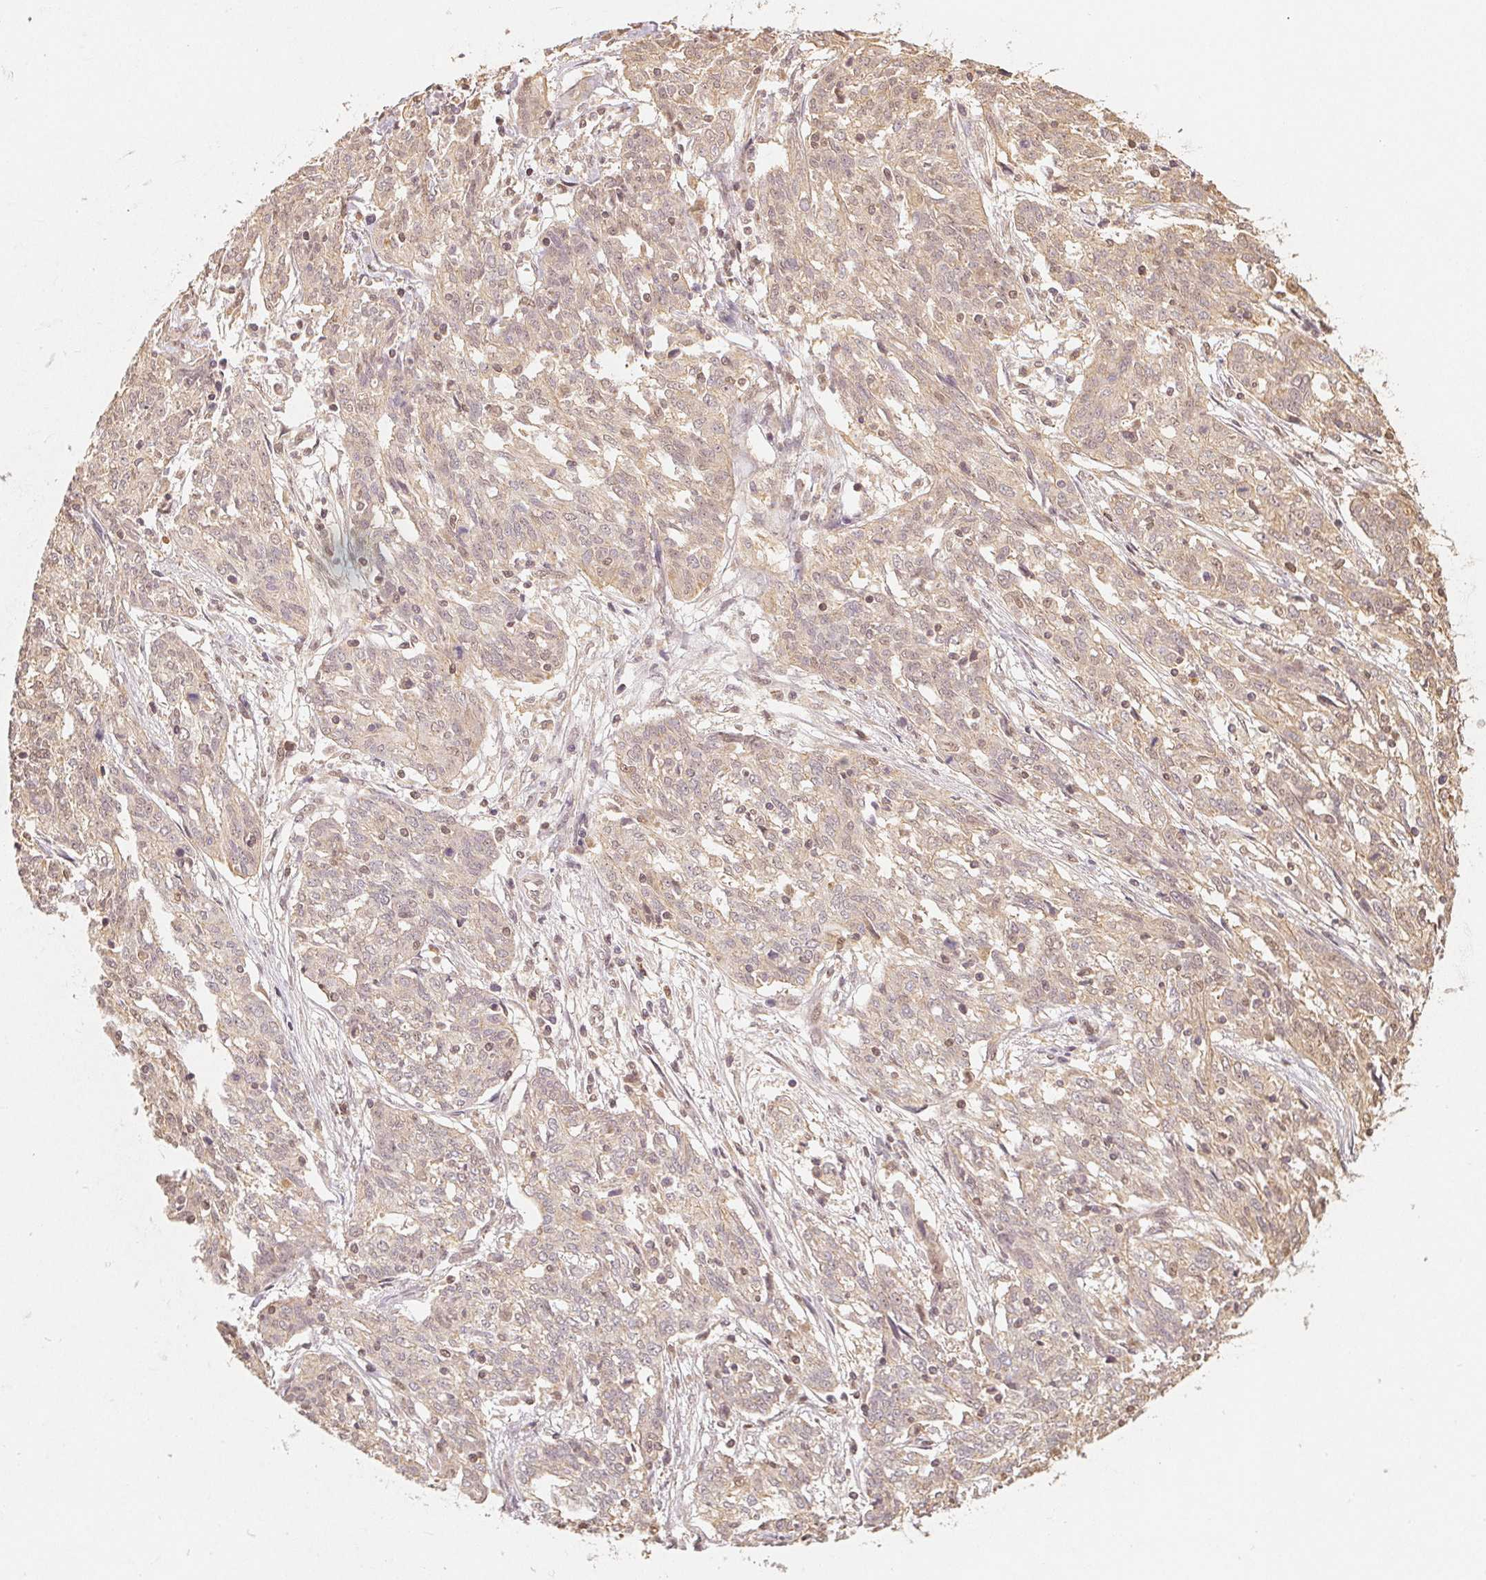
{"staining": {"intensity": "weak", "quantity": ">75%", "location": "cytoplasmic/membranous,nuclear"}, "tissue": "ovarian cancer", "cell_type": "Tumor cells", "image_type": "cancer", "snomed": [{"axis": "morphology", "description": "Cystadenocarcinoma, serous, NOS"}, {"axis": "topography", "description": "Ovary"}], "caption": "Immunohistochemical staining of ovarian cancer shows low levels of weak cytoplasmic/membranous and nuclear protein positivity in approximately >75% of tumor cells. (Stains: DAB in brown, nuclei in blue, Microscopy: brightfield microscopy at high magnification).", "gene": "GUSB", "patient": {"sex": "female", "age": 67}}